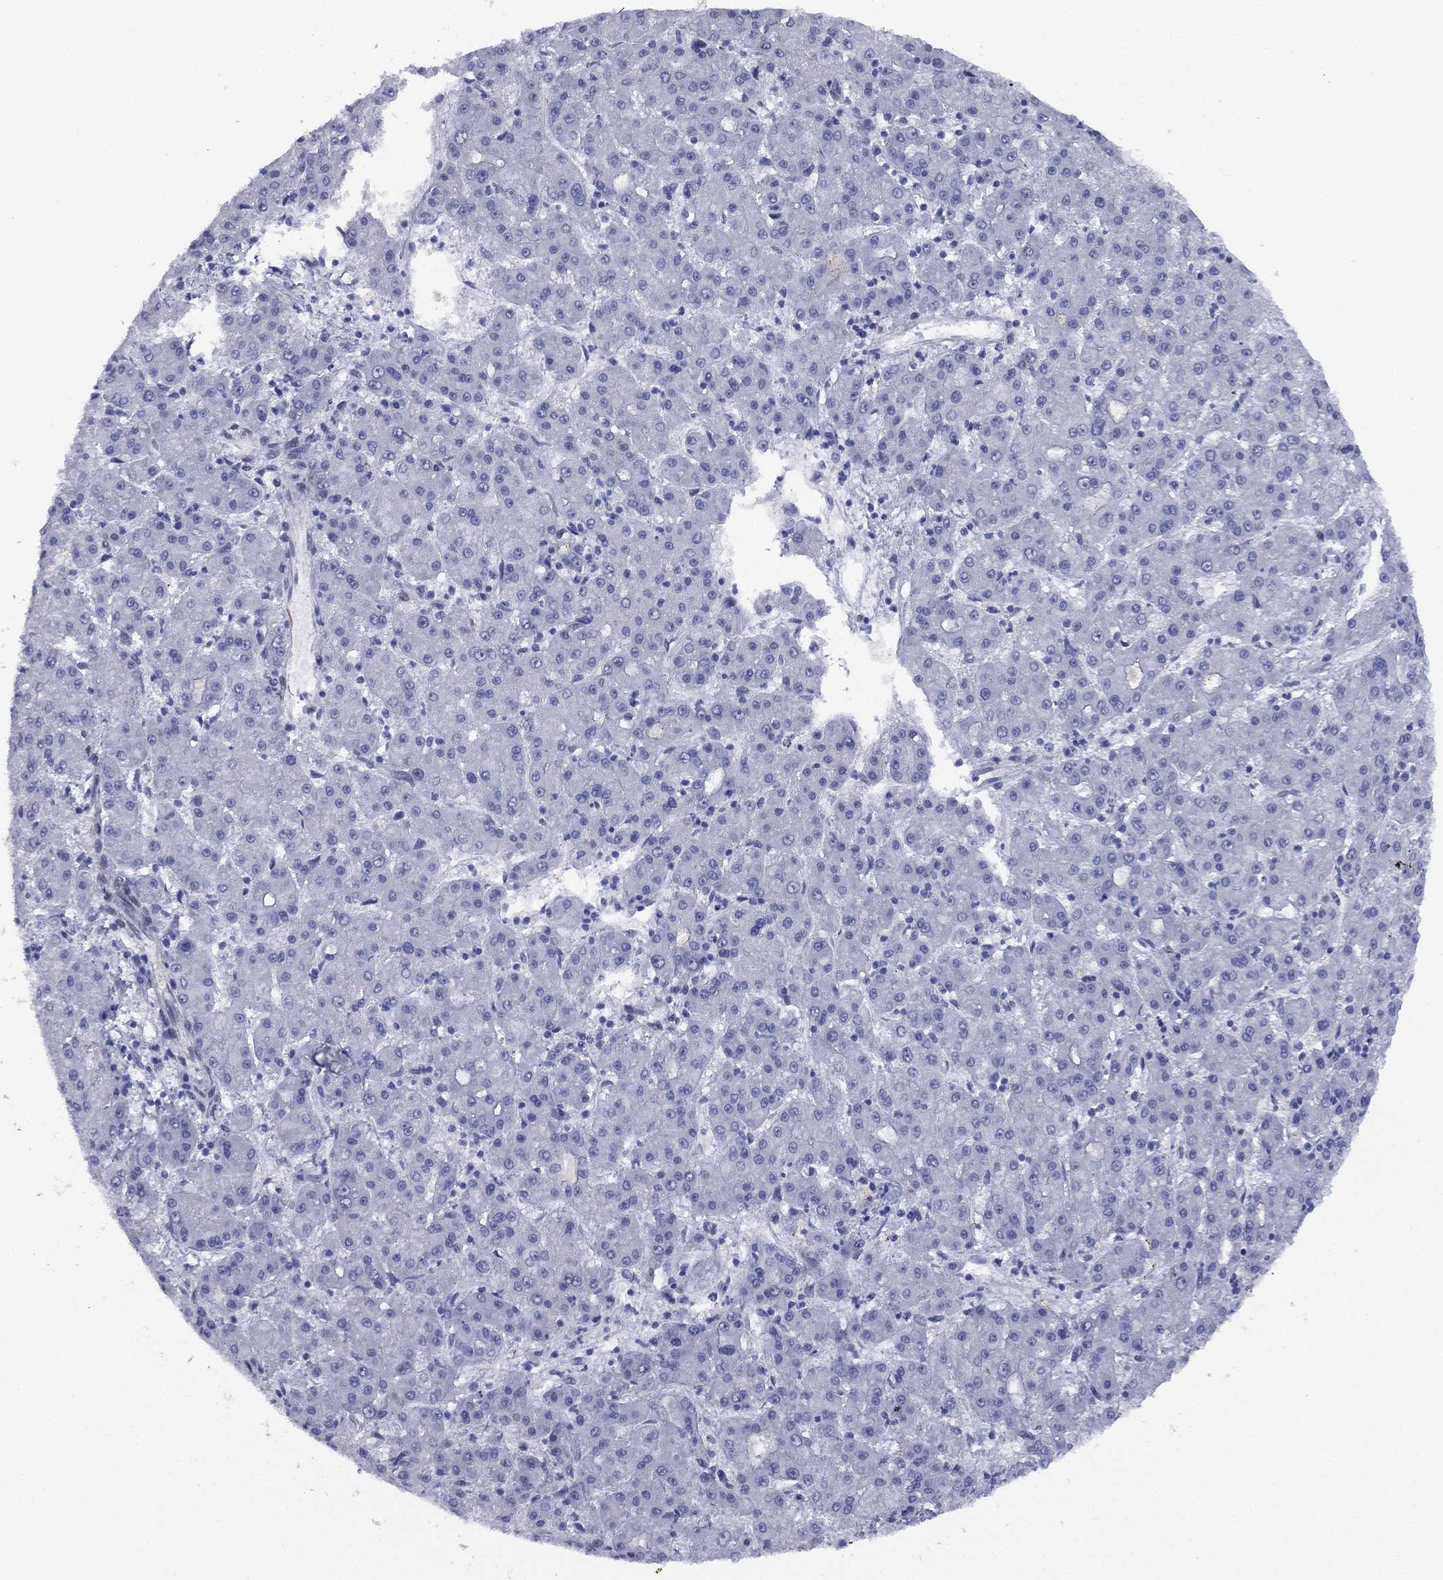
{"staining": {"intensity": "negative", "quantity": "none", "location": "none"}, "tissue": "liver cancer", "cell_type": "Tumor cells", "image_type": "cancer", "snomed": [{"axis": "morphology", "description": "Carcinoma, Hepatocellular, NOS"}, {"axis": "topography", "description": "Liver"}], "caption": "Liver cancer was stained to show a protein in brown. There is no significant staining in tumor cells.", "gene": "MAS1", "patient": {"sex": "male", "age": 73}}